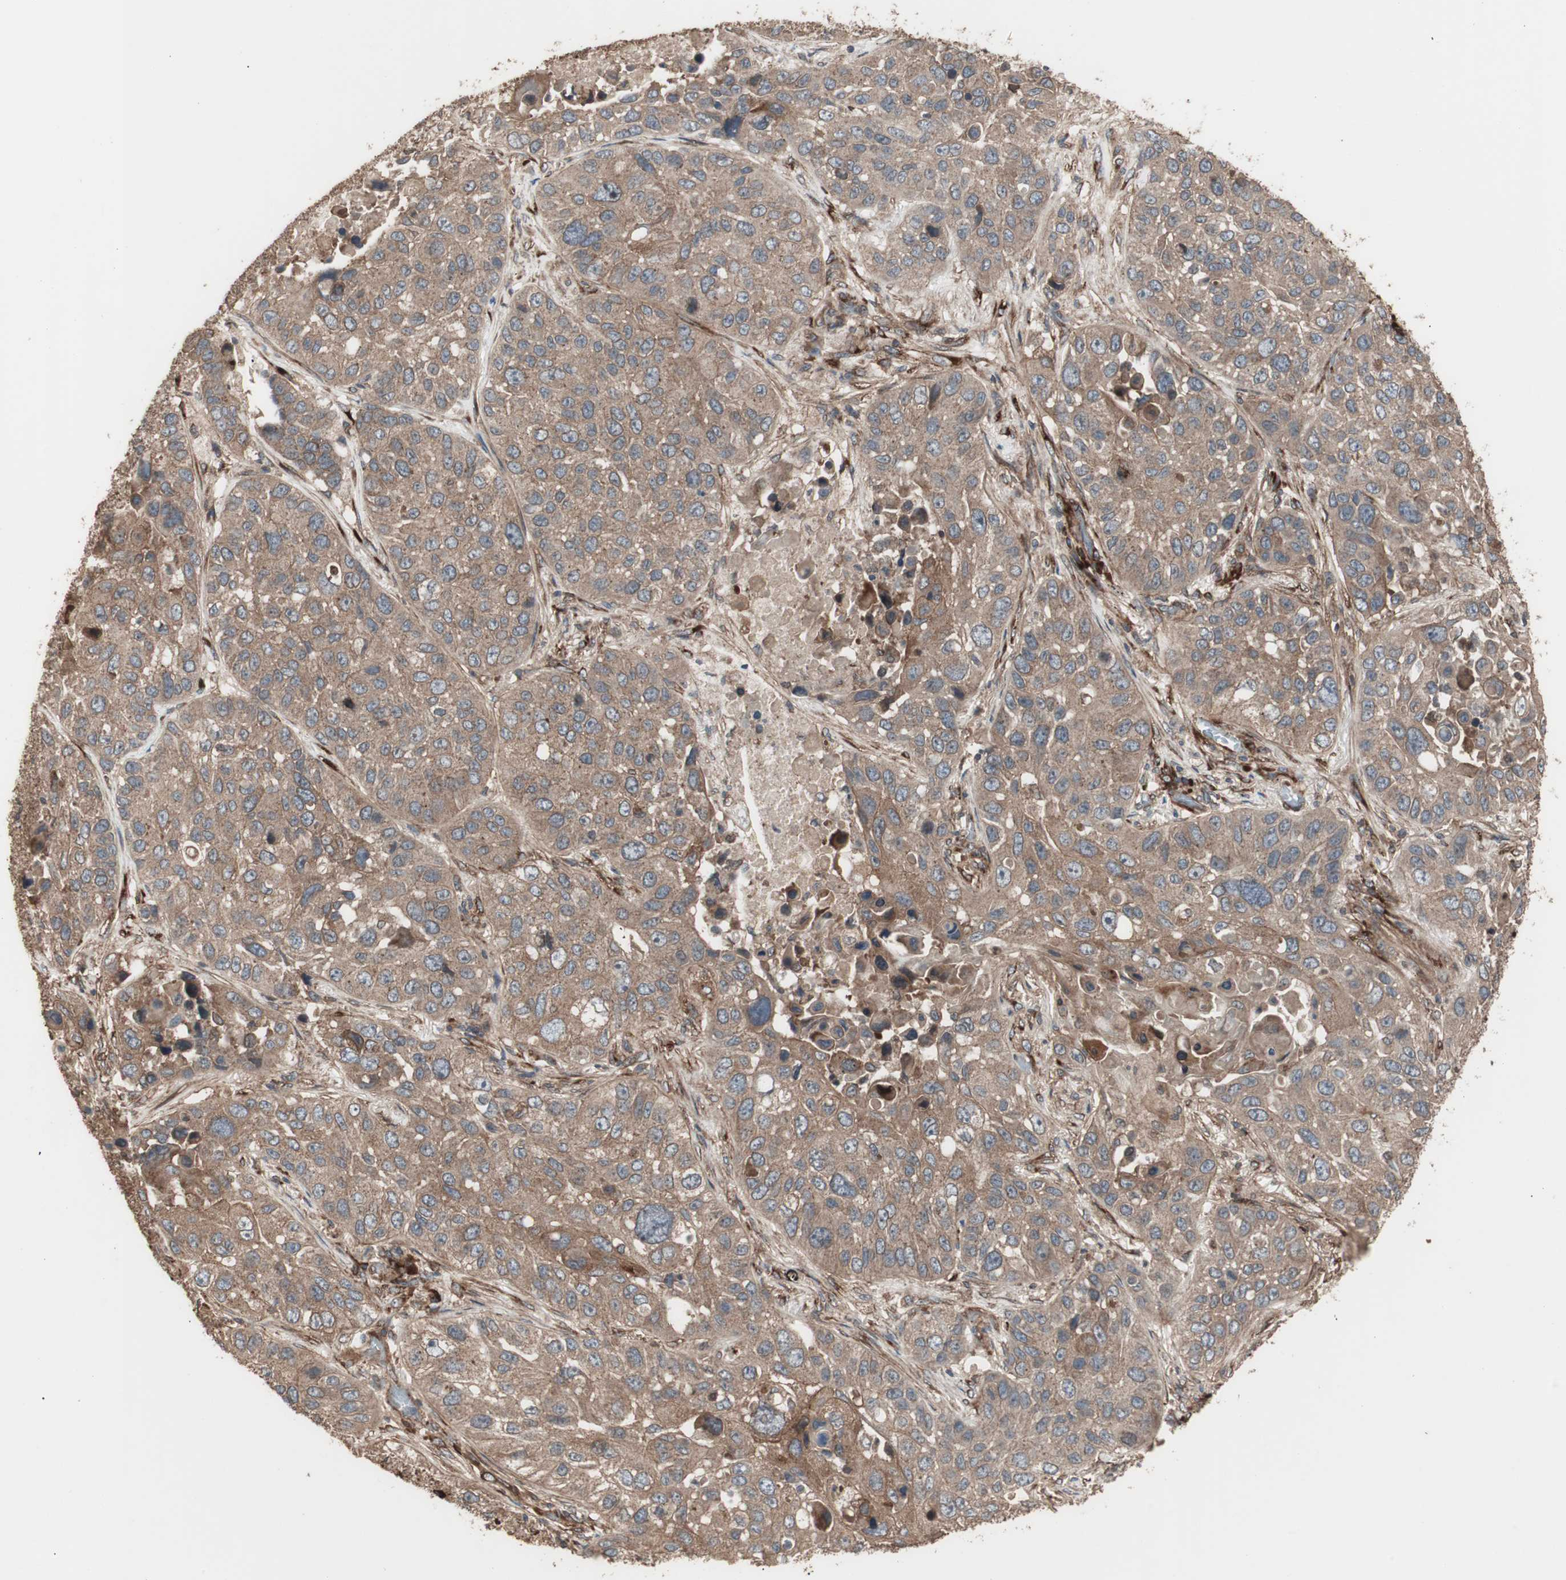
{"staining": {"intensity": "moderate", "quantity": ">75%", "location": "cytoplasmic/membranous"}, "tissue": "lung cancer", "cell_type": "Tumor cells", "image_type": "cancer", "snomed": [{"axis": "morphology", "description": "Squamous cell carcinoma, NOS"}, {"axis": "topography", "description": "Lung"}], "caption": "High-power microscopy captured an IHC micrograph of lung cancer, revealing moderate cytoplasmic/membranous positivity in approximately >75% of tumor cells.", "gene": "LZTS1", "patient": {"sex": "male", "age": 57}}